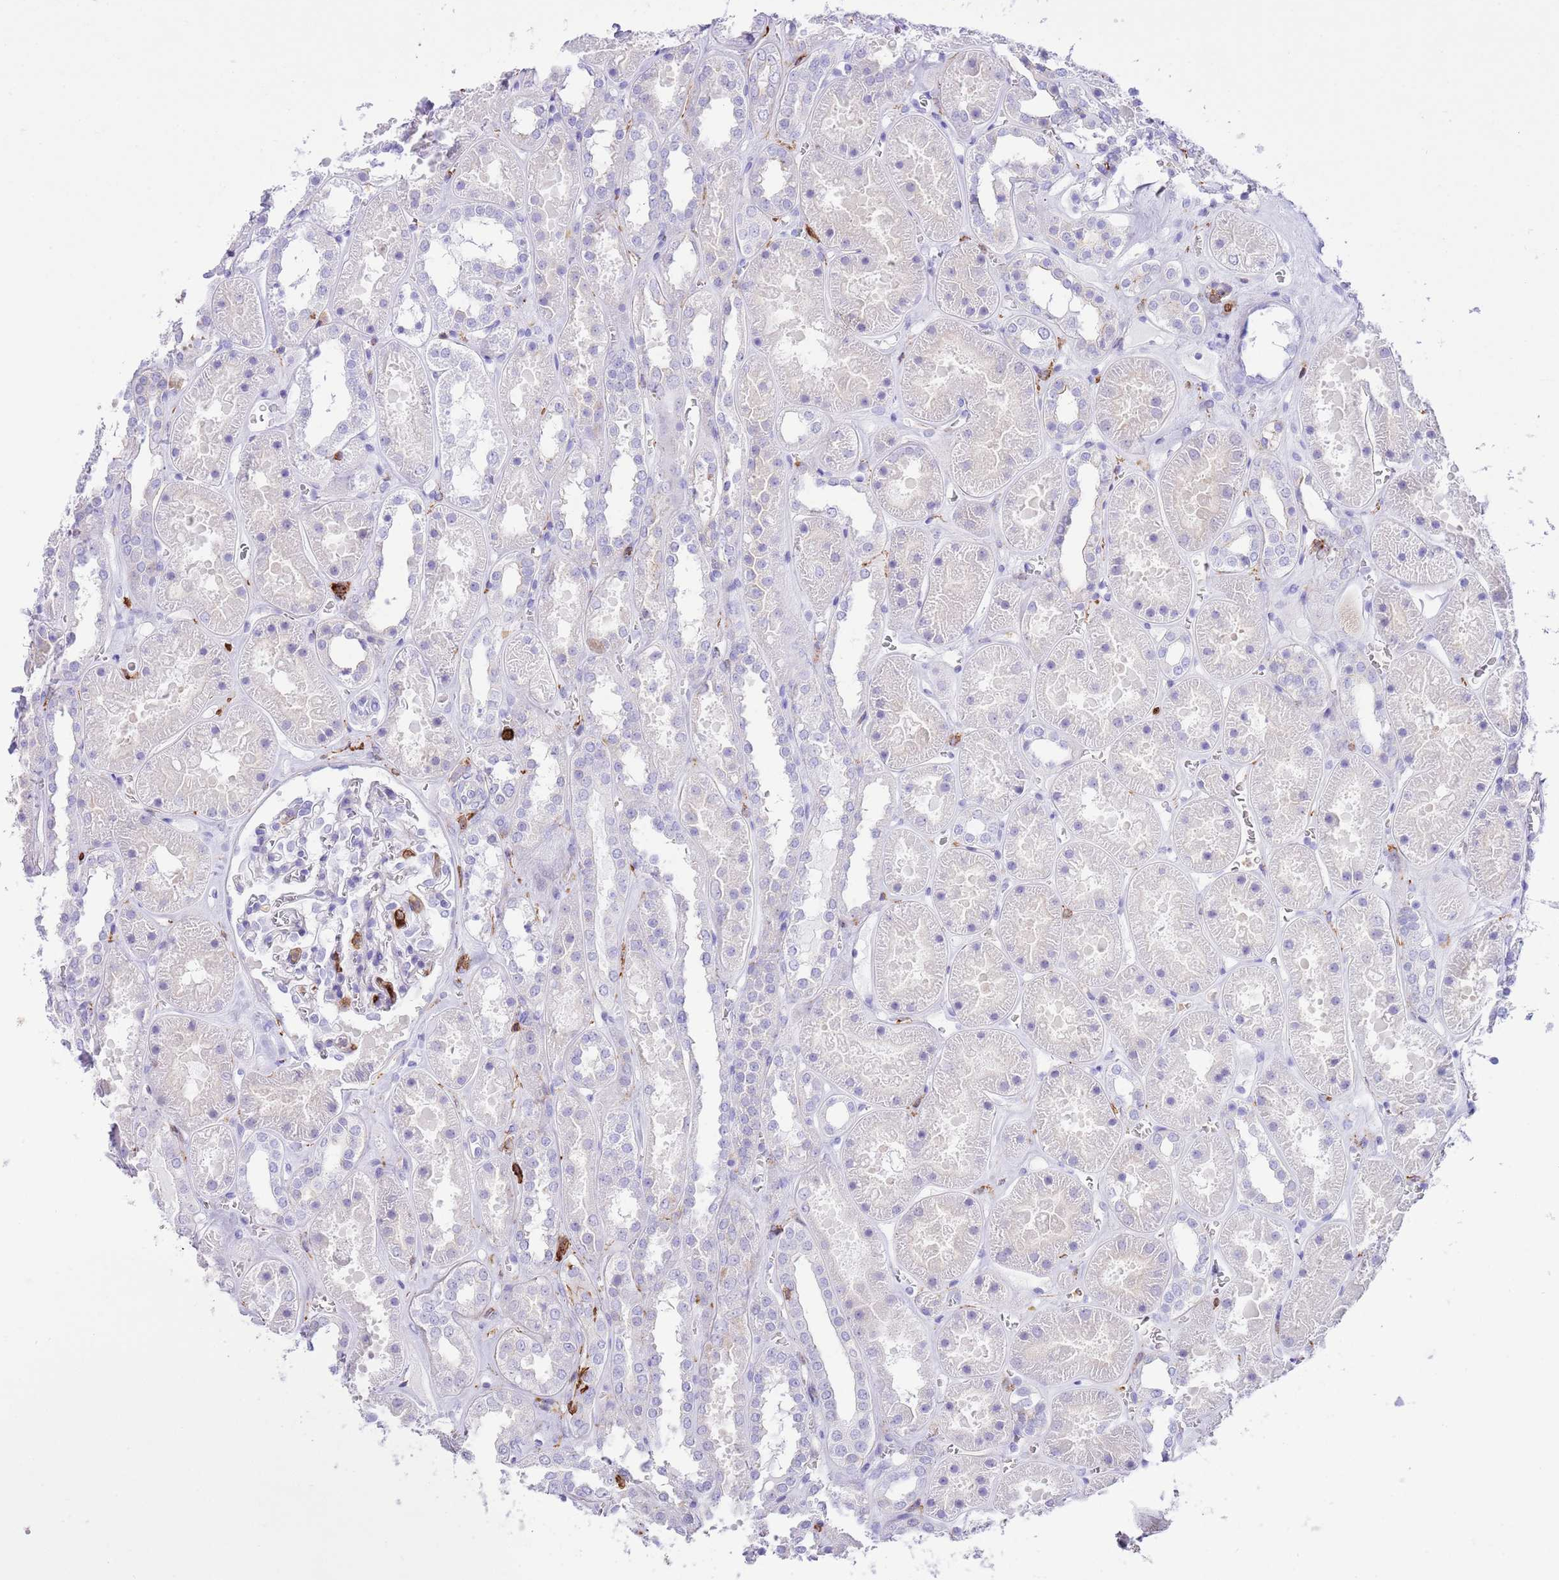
{"staining": {"intensity": "strong", "quantity": "<25%", "location": "cytoplasmic/membranous"}, "tissue": "kidney", "cell_type": "Cells in glomeruli", "image_type": "normal", "snomed": [{"axis": "morphology", "description": "Normal tissue, NOS"}, {"axis": "topography", "description": "Kidney"}], "caption": "Benign kidney exhibits strong cytoplasmic/membranous staining in approximately <25% of cells in glomeruli.", "gene": "EFHD2", "patient": {"sex": "female", "age": 41}}